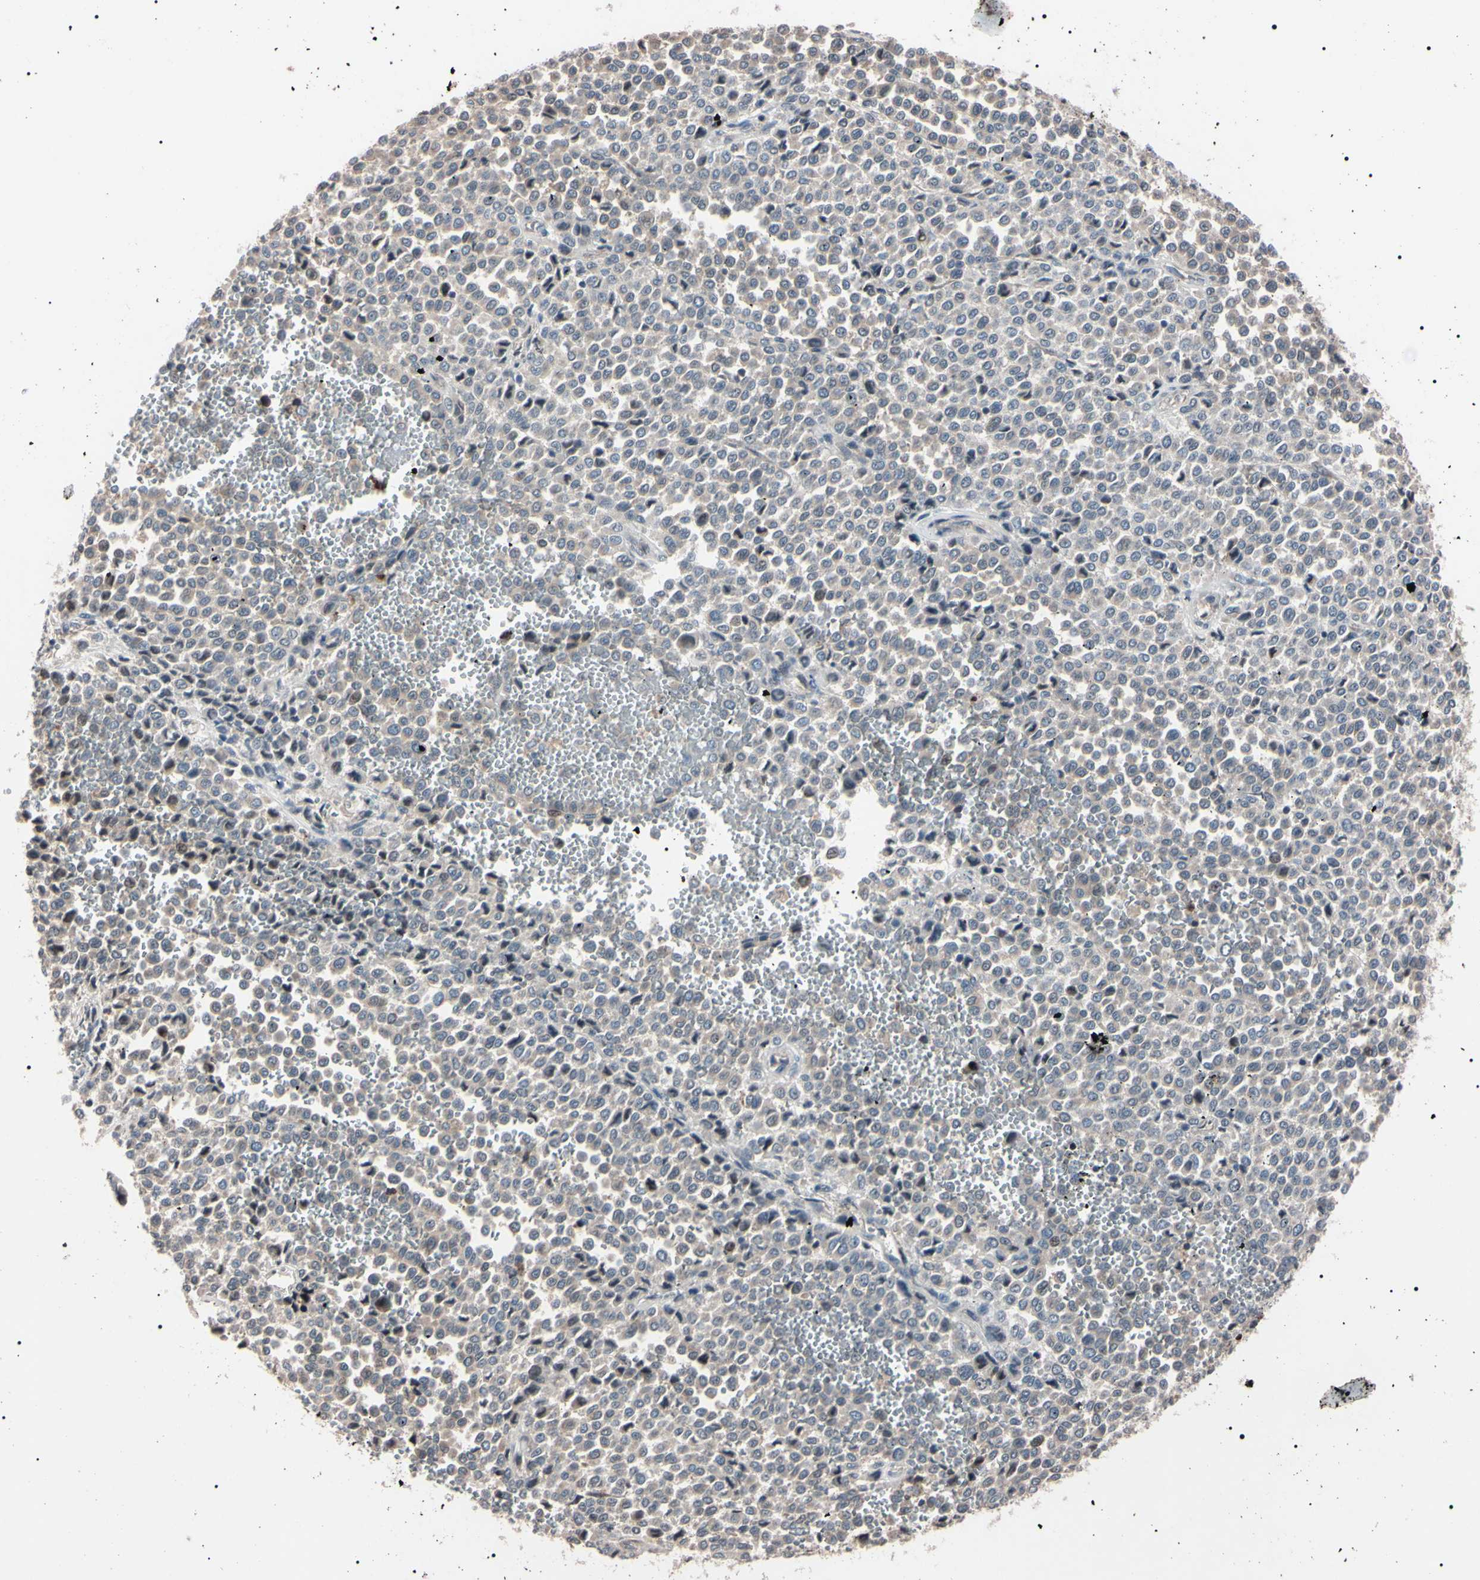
{"staining": {"intensity": "weak", "quantity": ">75%", "location": "cytoplasmic/membranous"}, "tissue": "melanoma", "cell_type": "Tumor cells", "image_type": "cancer", "snomed": [{"axis": "morphology", "description": "Malignant melanoma, Metastatic site"}, {"axis": "topography", "description": "Pancreas"}], "caption": "Human malignant melanoma (metastatic site) stained with a protein marker exhibits weak staining in tumor cells.", "gene": "TRAF5", "patient": {"sex": "female", "age": 30}}